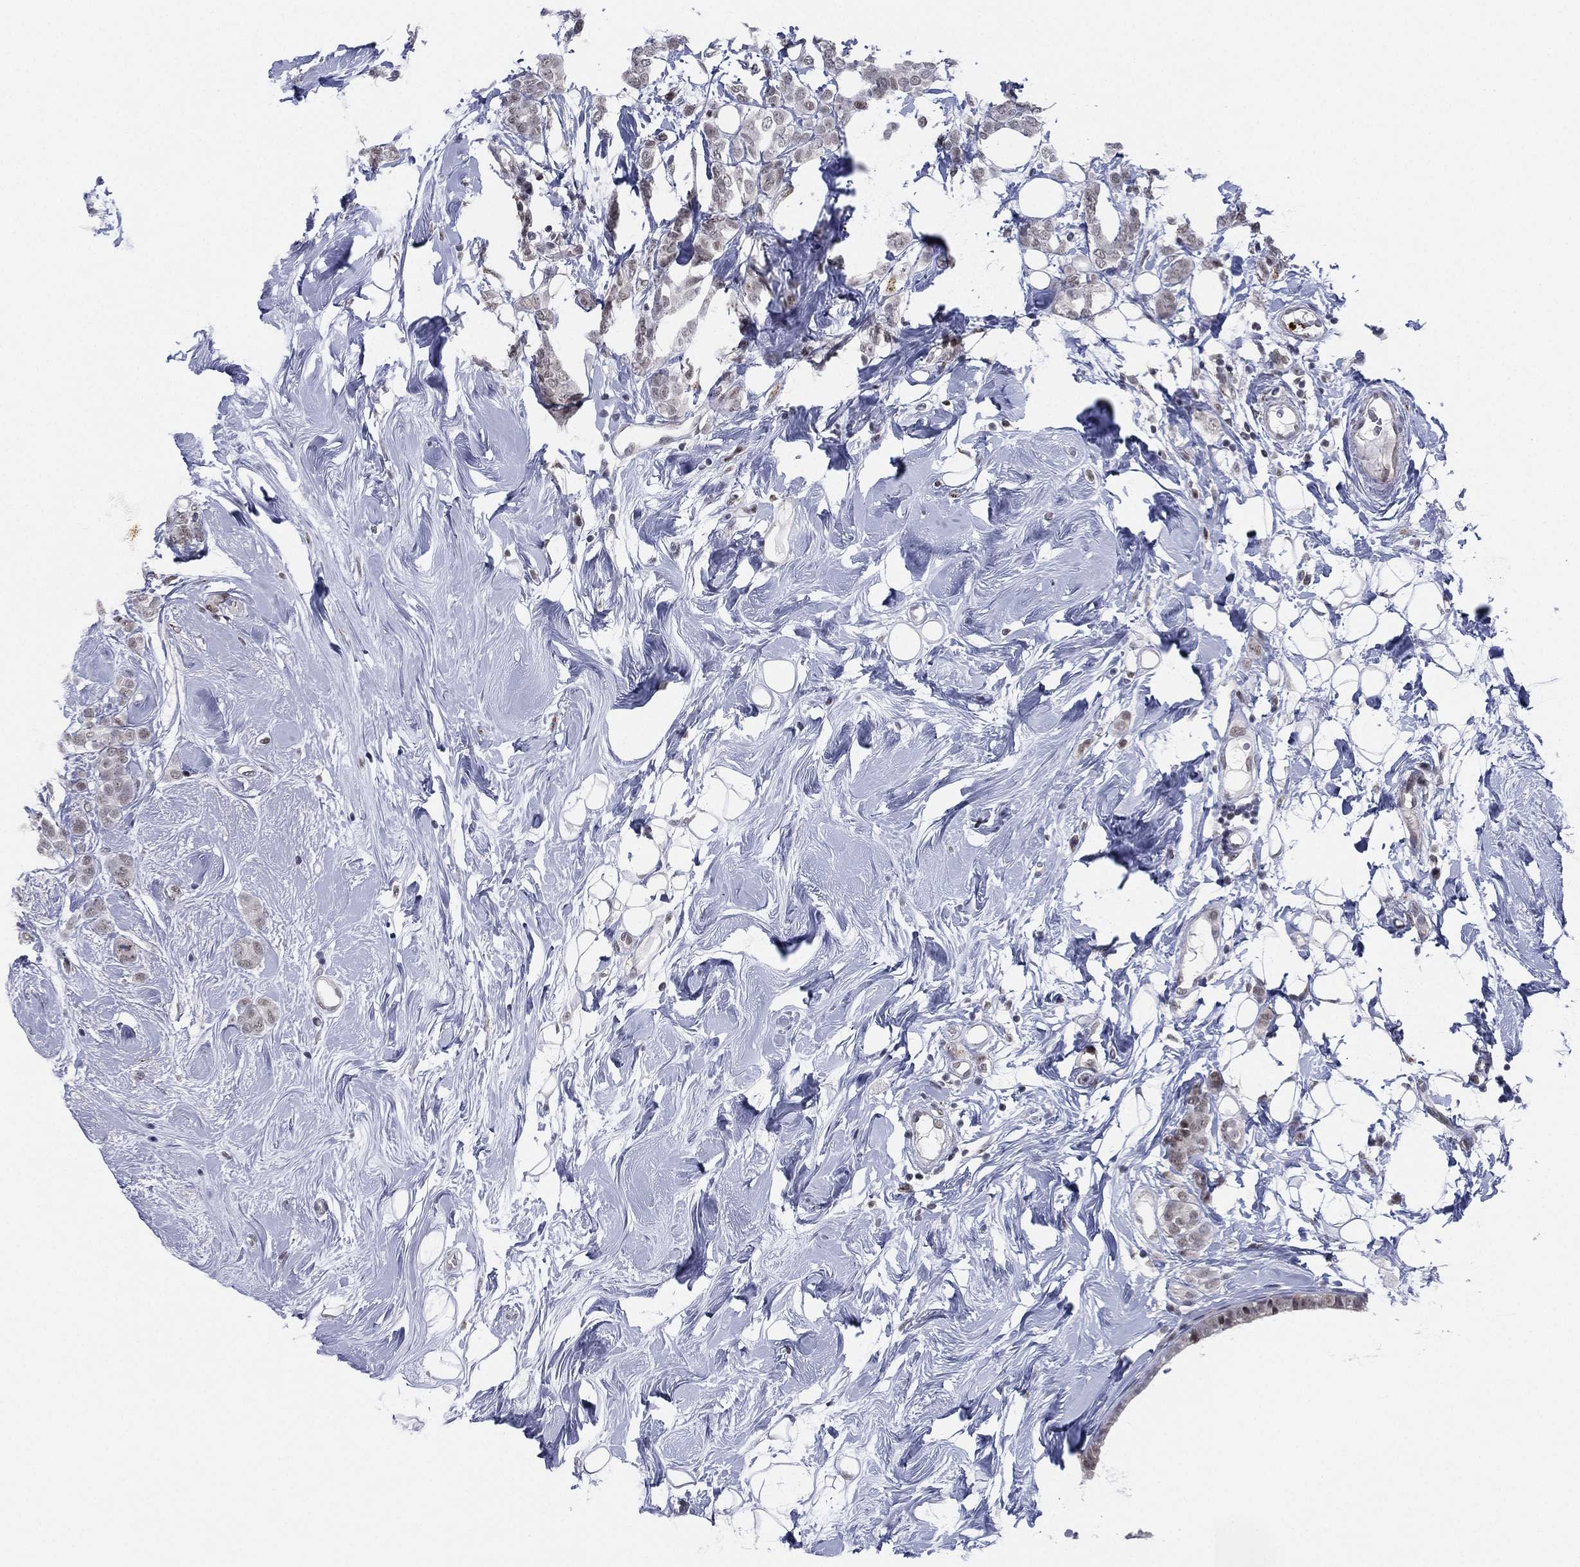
{"staining": {"intensity": "negative", "quantity": "none", "location": "none"}, "tissue": "breast cancer", "cell_type": "Tumor cells", "image_type": "cancer", "snomed": [{"axis": "morphology", "description": "Lobular carcinoma"}, {"axis": "topography", "description": "Breast"}], "caption": "Tumor cells show no significant positivity in breast cancer.", "gene": "CD177", "patient": {"sex": "female", "age": 49}}